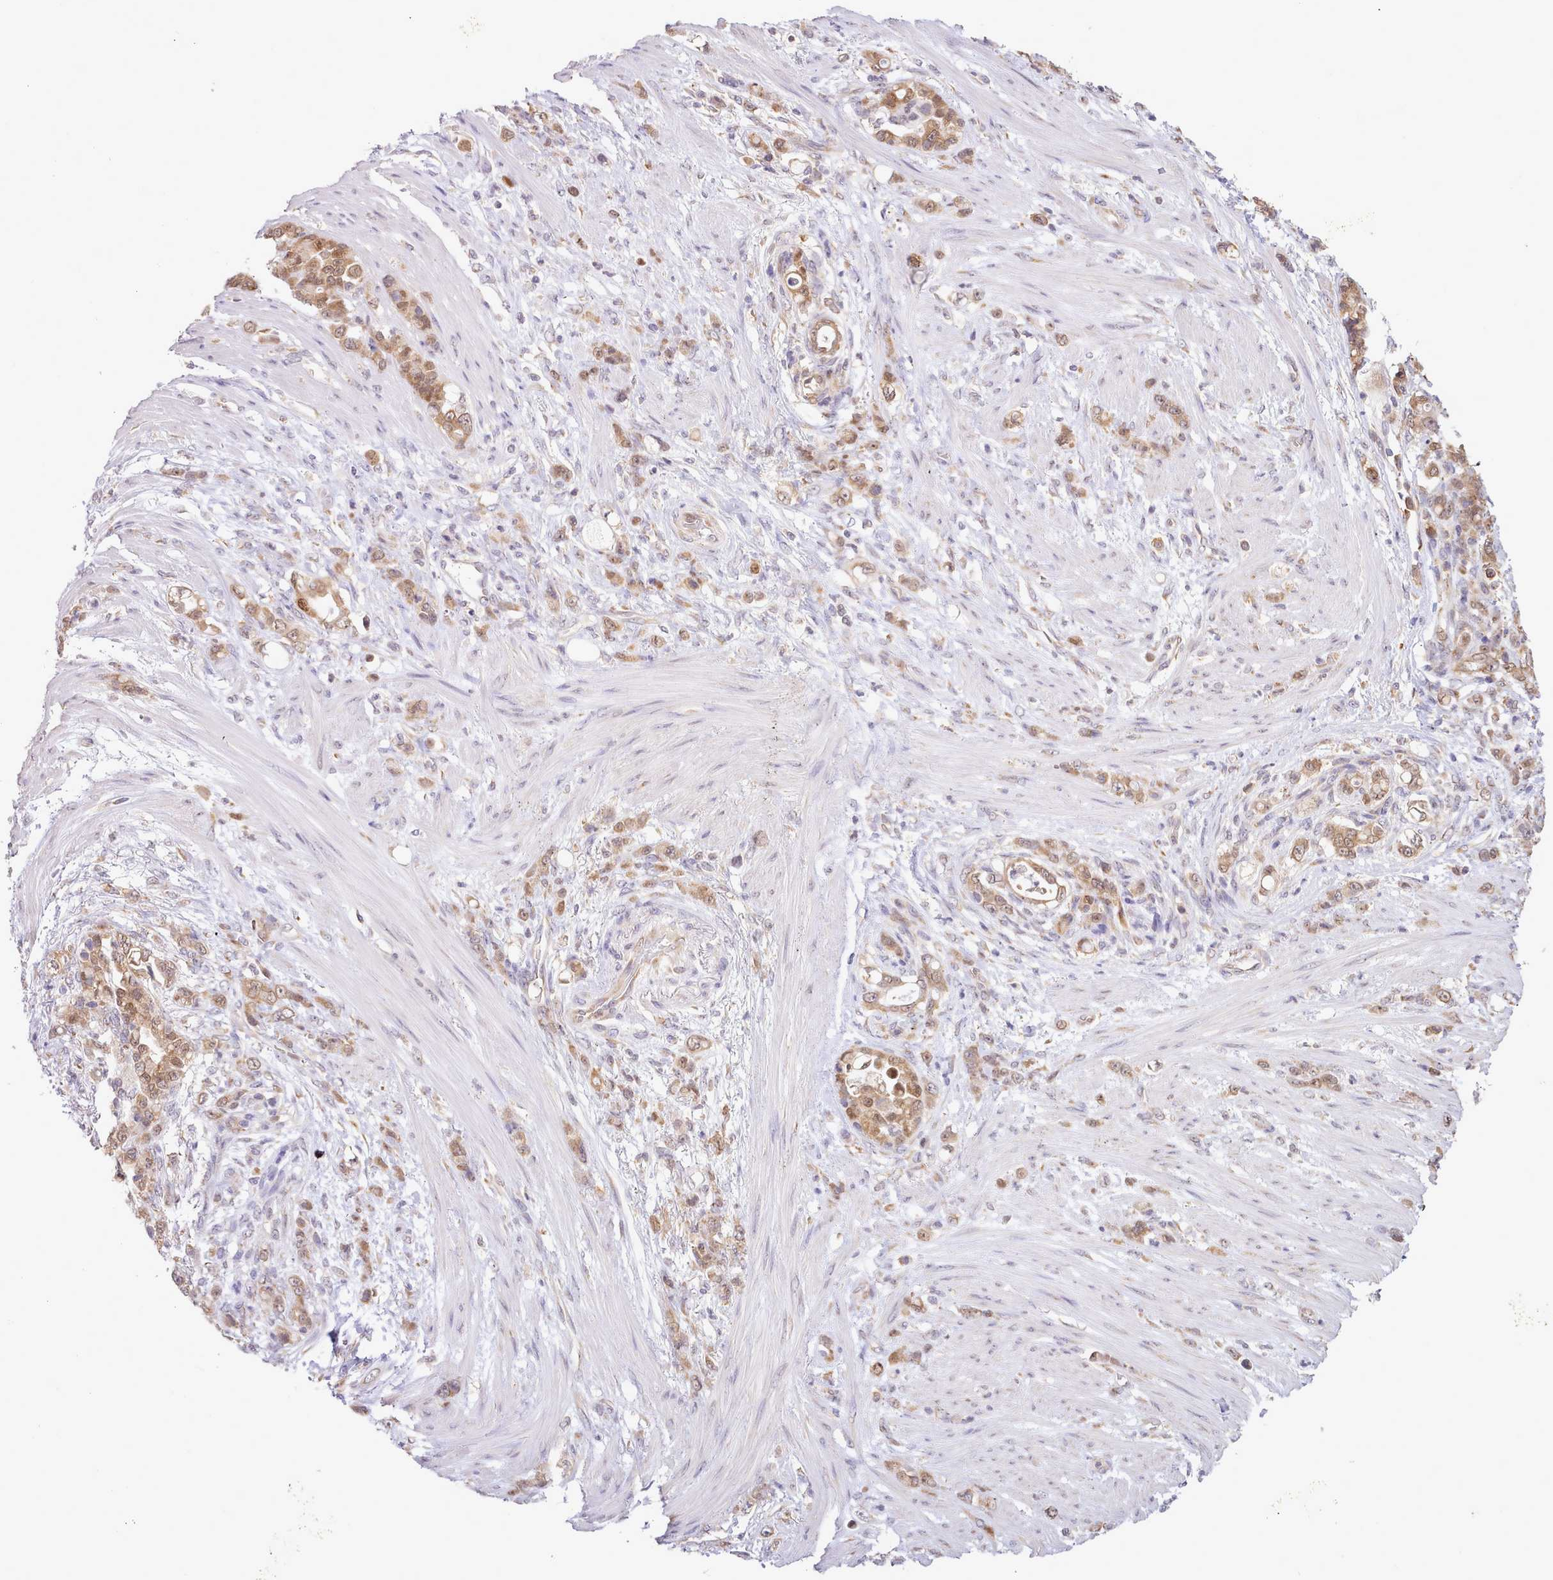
{"staining": {"intensity": "moderate", "quantity": ">75%", "location": "cytoplasmic/membranous,nuclear"}, "tissue": "stomach cancer", "cell_type": "Tumor cells", "image_type": "cancer", "snomed": [{"axis": "morphology", "description": "Normal tissue, NOS"}, {"axis": "morphology", "description": "Adenocarcinoma, NOS"}, {"axis": "topography", "description": "Stomach"}], "caption": "Adenocarcinoma (stomach) tissue reveals moderate cytoplasmic/membranous and nuclear positivity in about >75% of tumor cells", "gene": "SEC61B", "patient": {"sex": "female", "age": 79}}